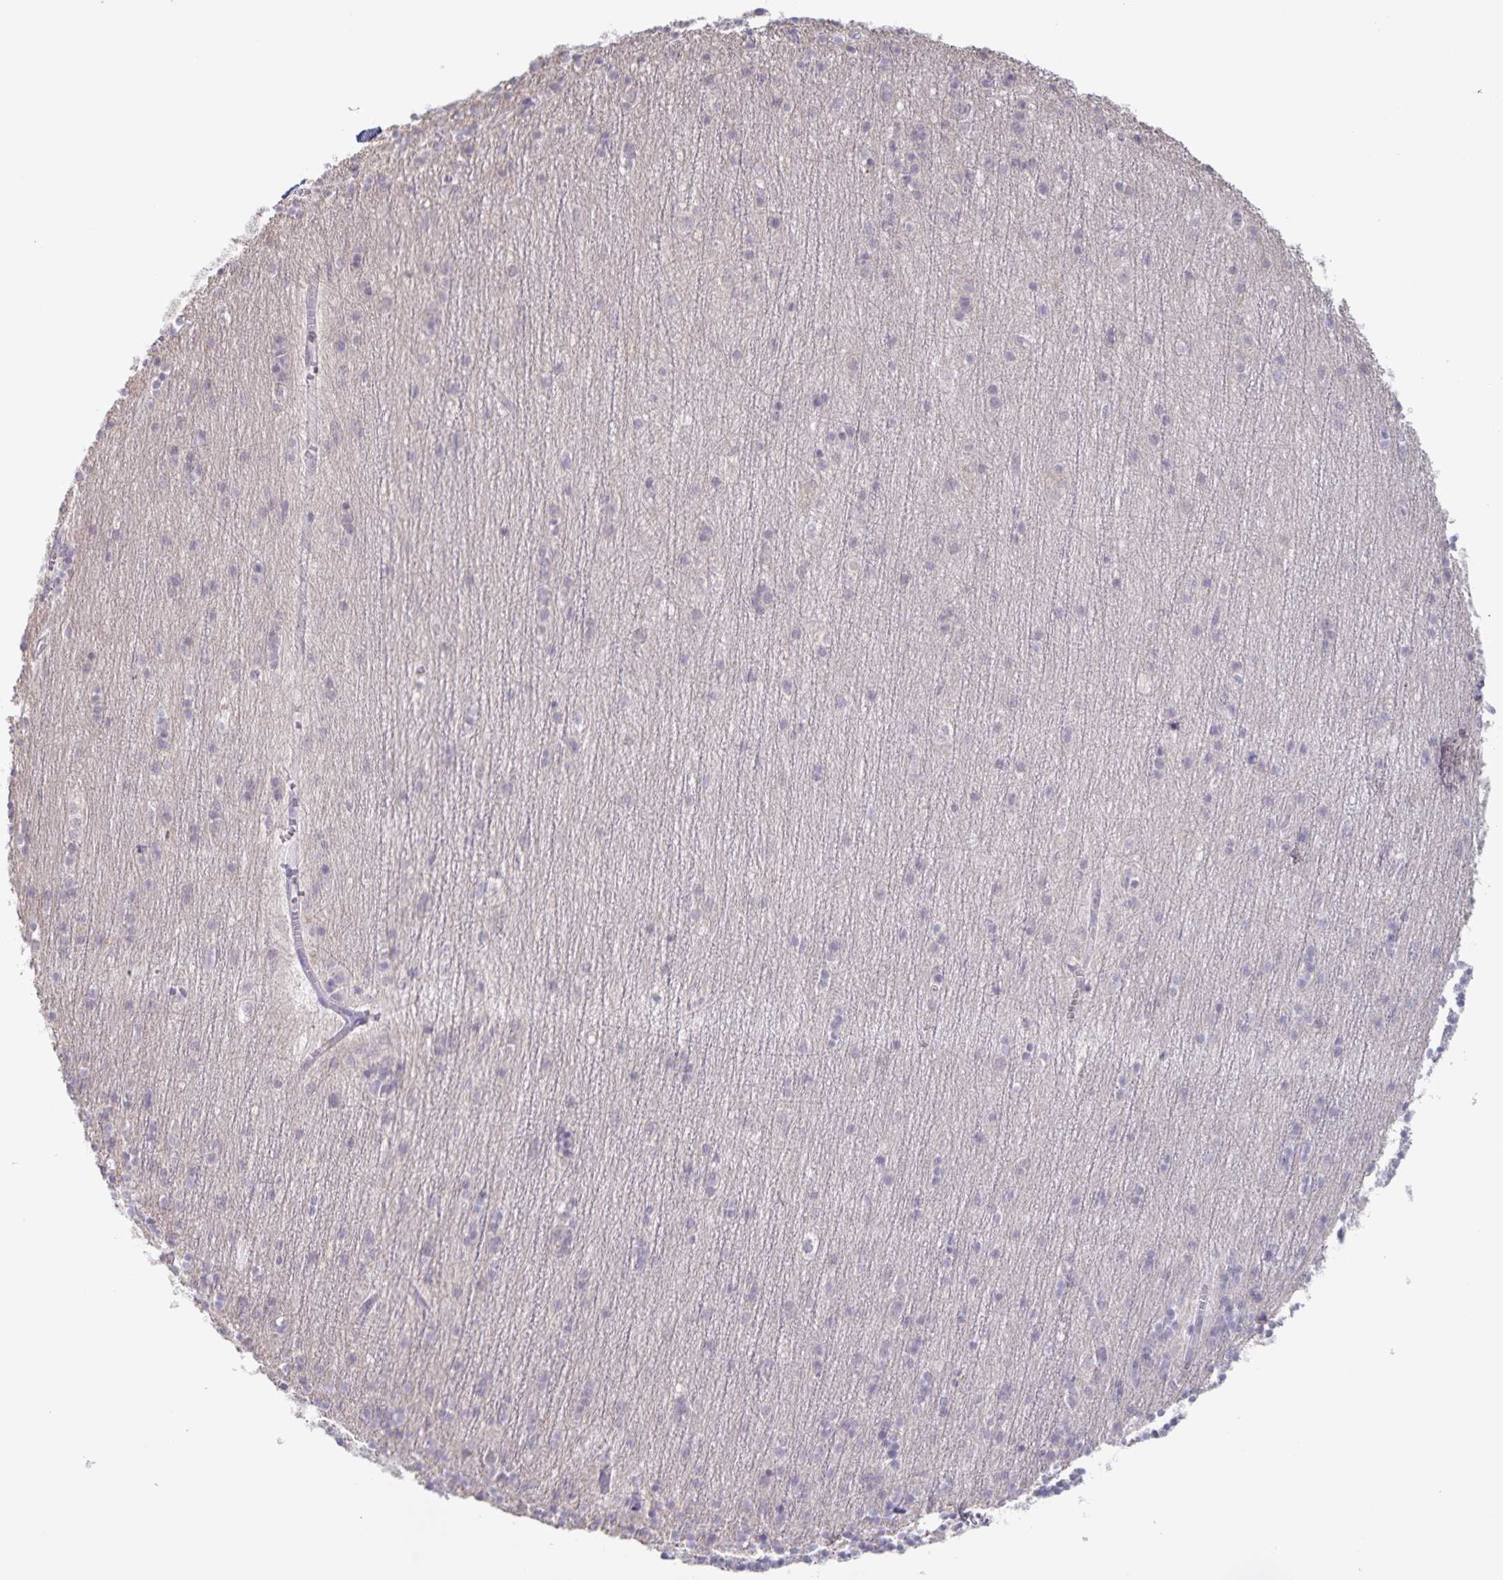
{"staining": {"intensity": "negative", "quantity": "none", "location": "none"}, "tissue": "cerebellum", "cell_type": "Cells in granular layer", "image_type": "normal", "snomed": [{"axis": "morphology", "description": "Normal tissue, NOS"}, {"axis": "topography", "description": "Cerebellum"}], "caption": "A photomicrograph of cerebellum stained for a protein exhibits no brown staining in cells in granular layer.", "gene": "INSL5", "patient": {"sex": "male", "age": 54}}